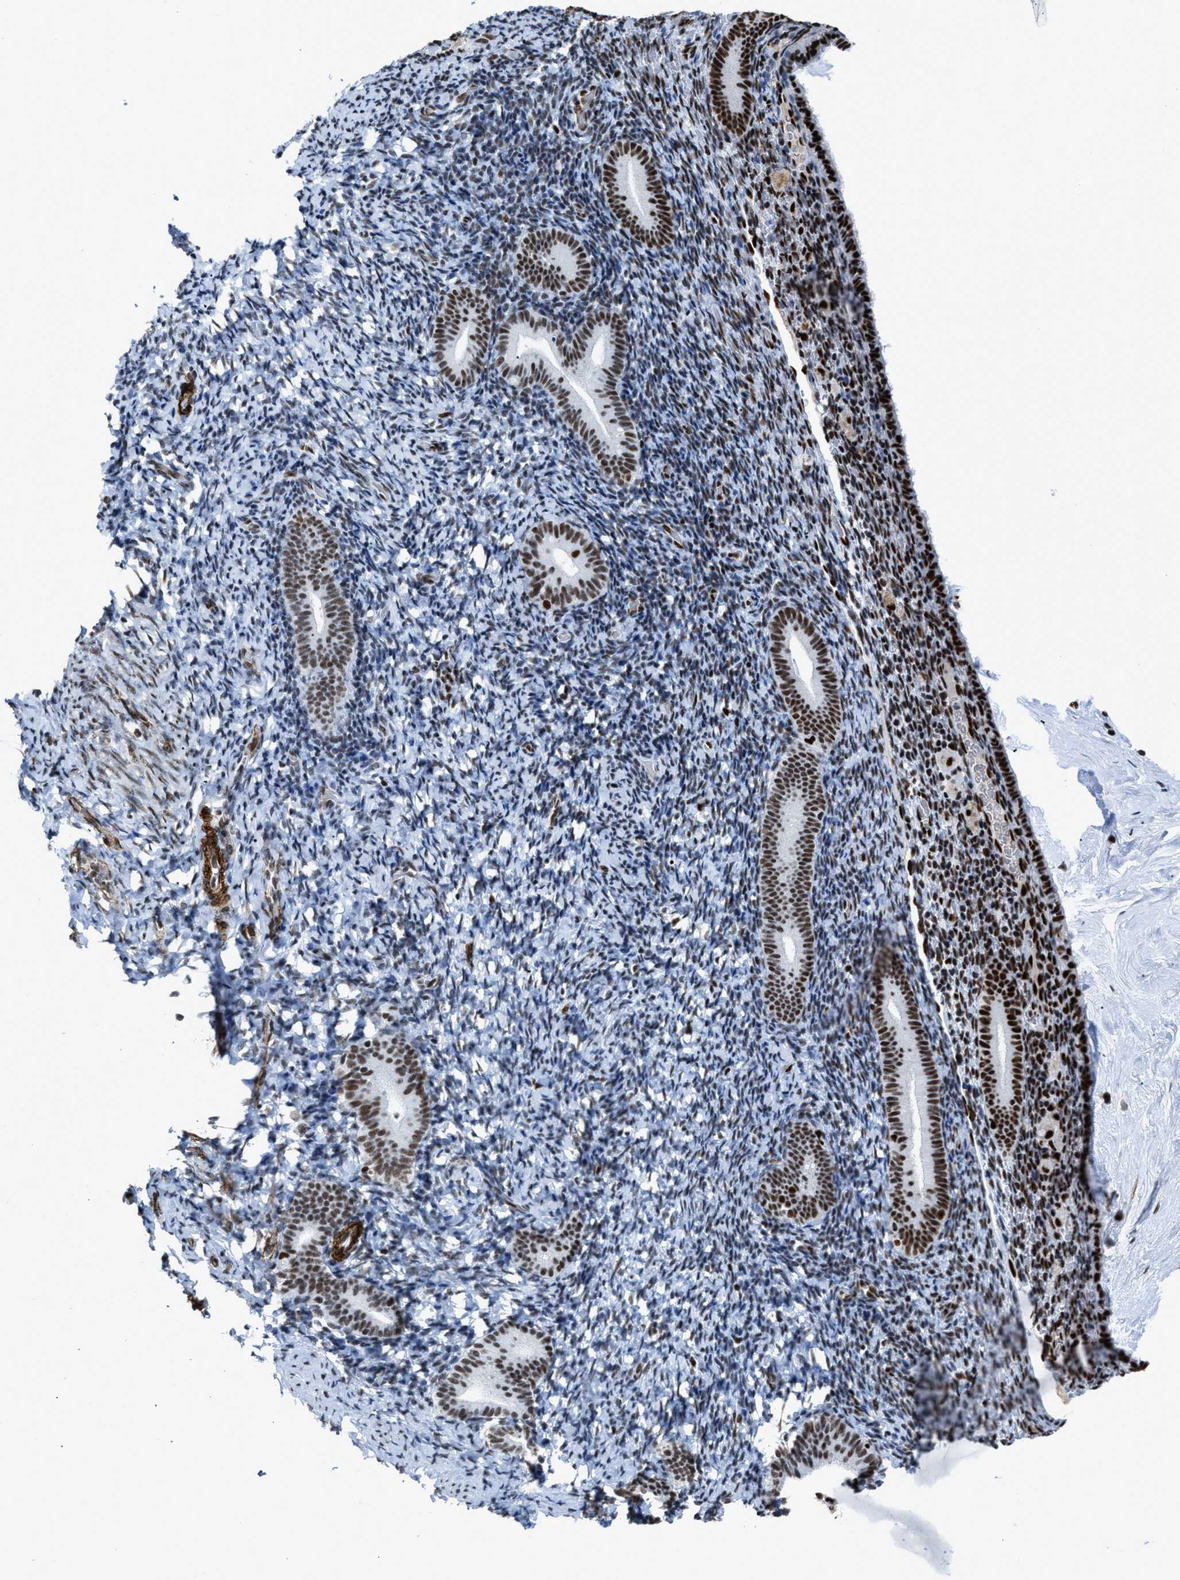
{"staining": {"intensity": "moderate", "quantity": "25%-75%", "location": "nuclear"}, "tissue": "endometrium", "cell_type": "Cells in endometrial stroma", "image_type": "normal", "snomed": [{"axis": "morphology", "description": "Normal tissue, NOS"}, {"axis": "topography", "description": "Endometrium"}], "caption": "Protein expression analysis of normal endometrium shows moderate nuclear positivity in approximately 25%-75% of cells in endometrial stroma.", "gene": "DDX5", "patient": {"sex": "female", "age": 51}}